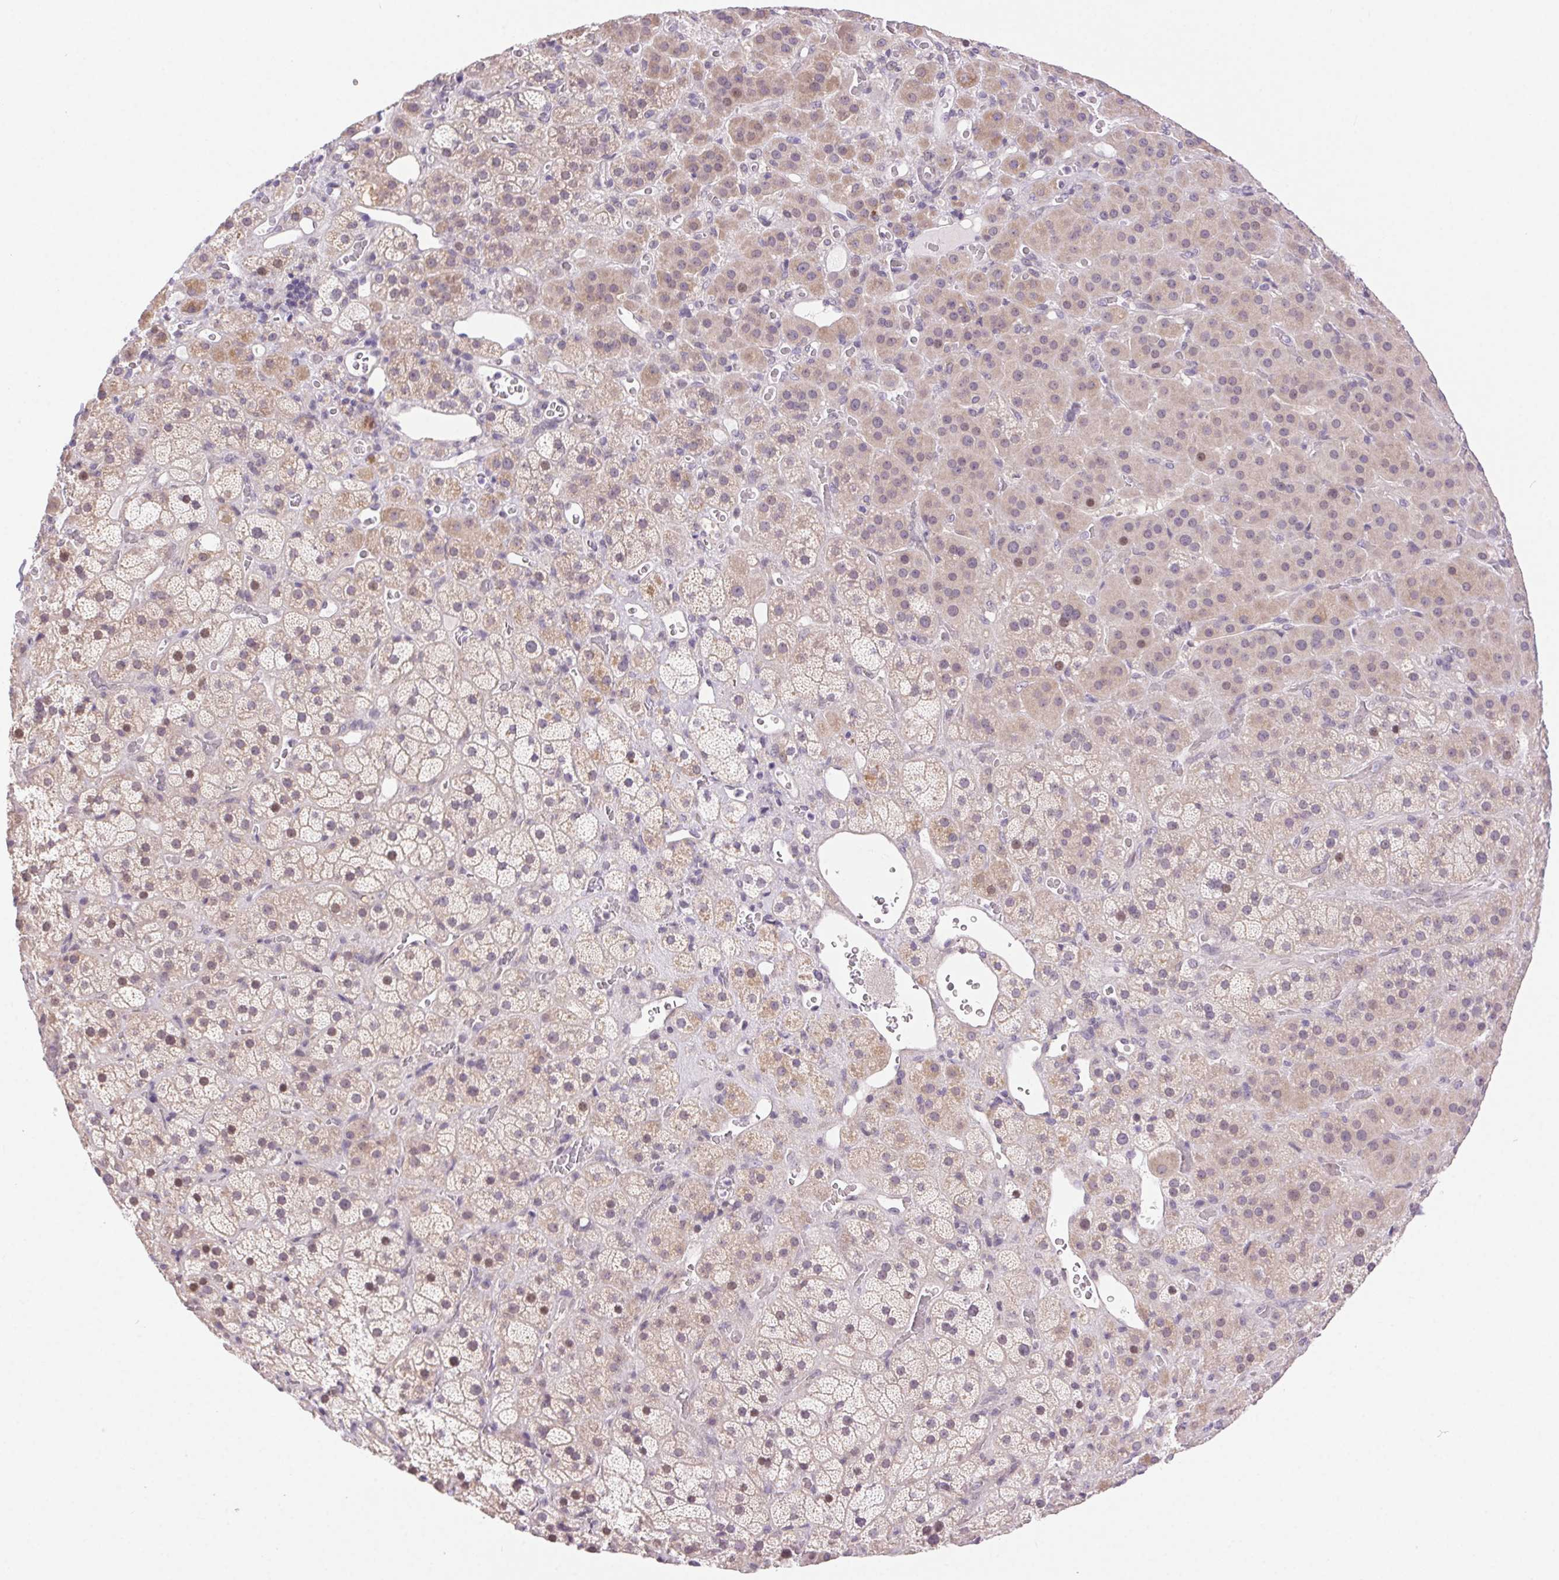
{"staining": {"intensity": "weak", "quantity": "25%-75%", "location": "cytoplasmic/membranous,nuclear"}, "tissue": "adrenal gland", "cell_type": "Glandular cells", "image_type": "normal", "snomed": [{"axis": "morphology", "description": "Normal tissue, NOS"}, {"axis": "topography", "description": "Adrenal gland"}], "caption": "This histopathology image displays benign adrenal gland stained with immunohistochemistry (IHC) to label a protein in brown. The cytoplasmic/membranous,nuclear of glandular cells show weak positivity for the protein. Nuclei are counter-stained blue.", "gene": "SYT11", "patient": {"sex": "male", "age": 57}}